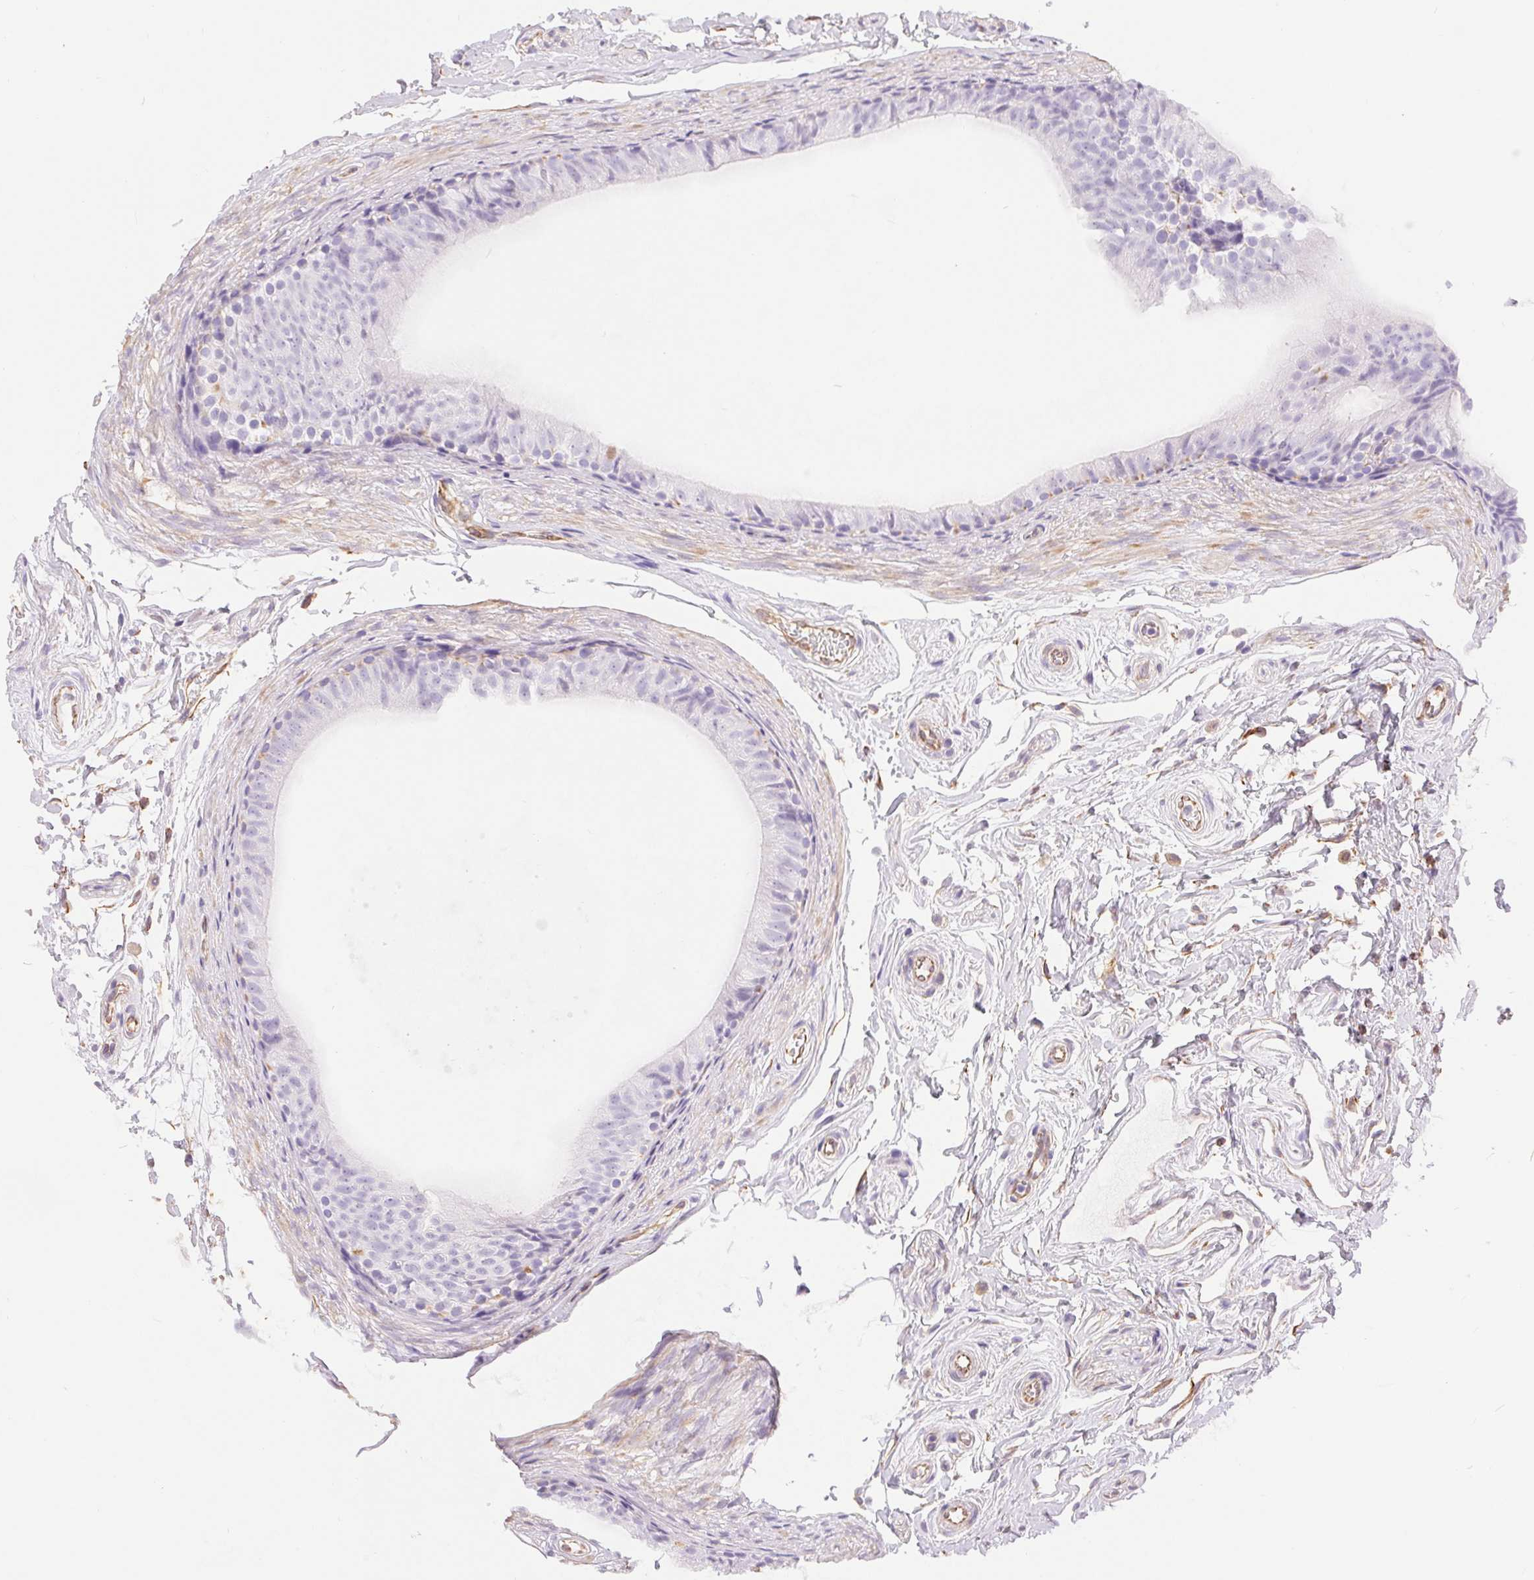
{"staining": {"intensity": "negative", "quantity": "none", "location": "none"}, "tissue": "epididymis", "cell_type": "Glandular cells", "image_type": "normal", "snomed": [{"axis": "morphology", "description": "Normal tissue, NOS"}, {"axis": "topography", "description": "Epididymis"}], "caption": "This is an immunohistochemistry (IHC) histopathology image of normal human epididymis. There is no positivity in glandular cells.", "gene": "GFAP", "patient": {"sex": "male", "age": 45}}